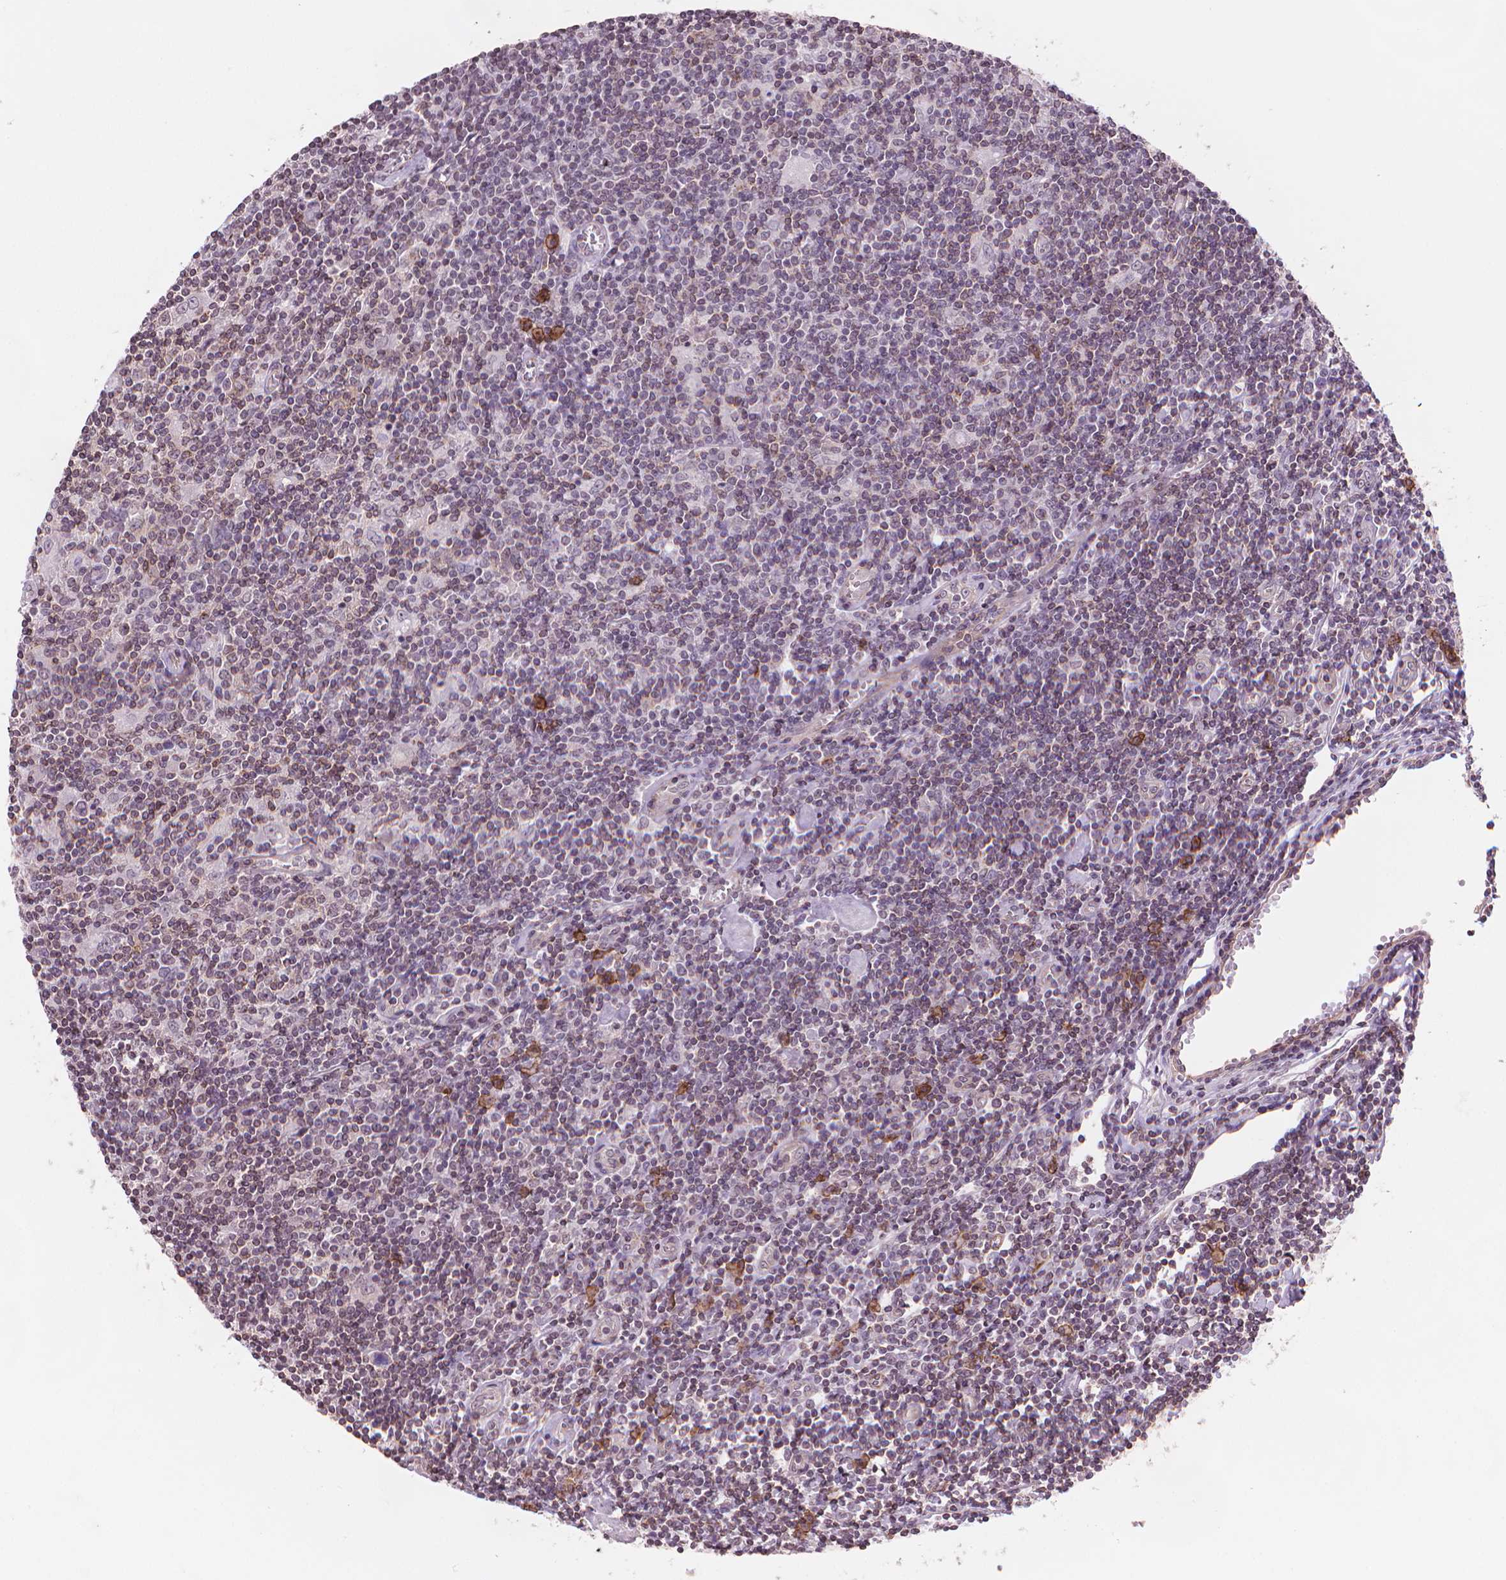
{"staining": {"intensity": "negative", "quantity": "none", "location": "none"}, "tissue": "lymphoma", "cell_type": "Tumor cells", "image_type": "cancer", "snomed": [{"axis": "morphology", "description": "Hodgkin's disease, NOS"}, {"axis": "topography", "description": "Lymph node"}], "caption": "DAB (3,3'-diaminobenzidine) immunohistochemical staining of lymphoma exhibits no significant staining in tumor cells.", "gene": "TMEM184A", "patient": {"sex": "male", "age": 40}}